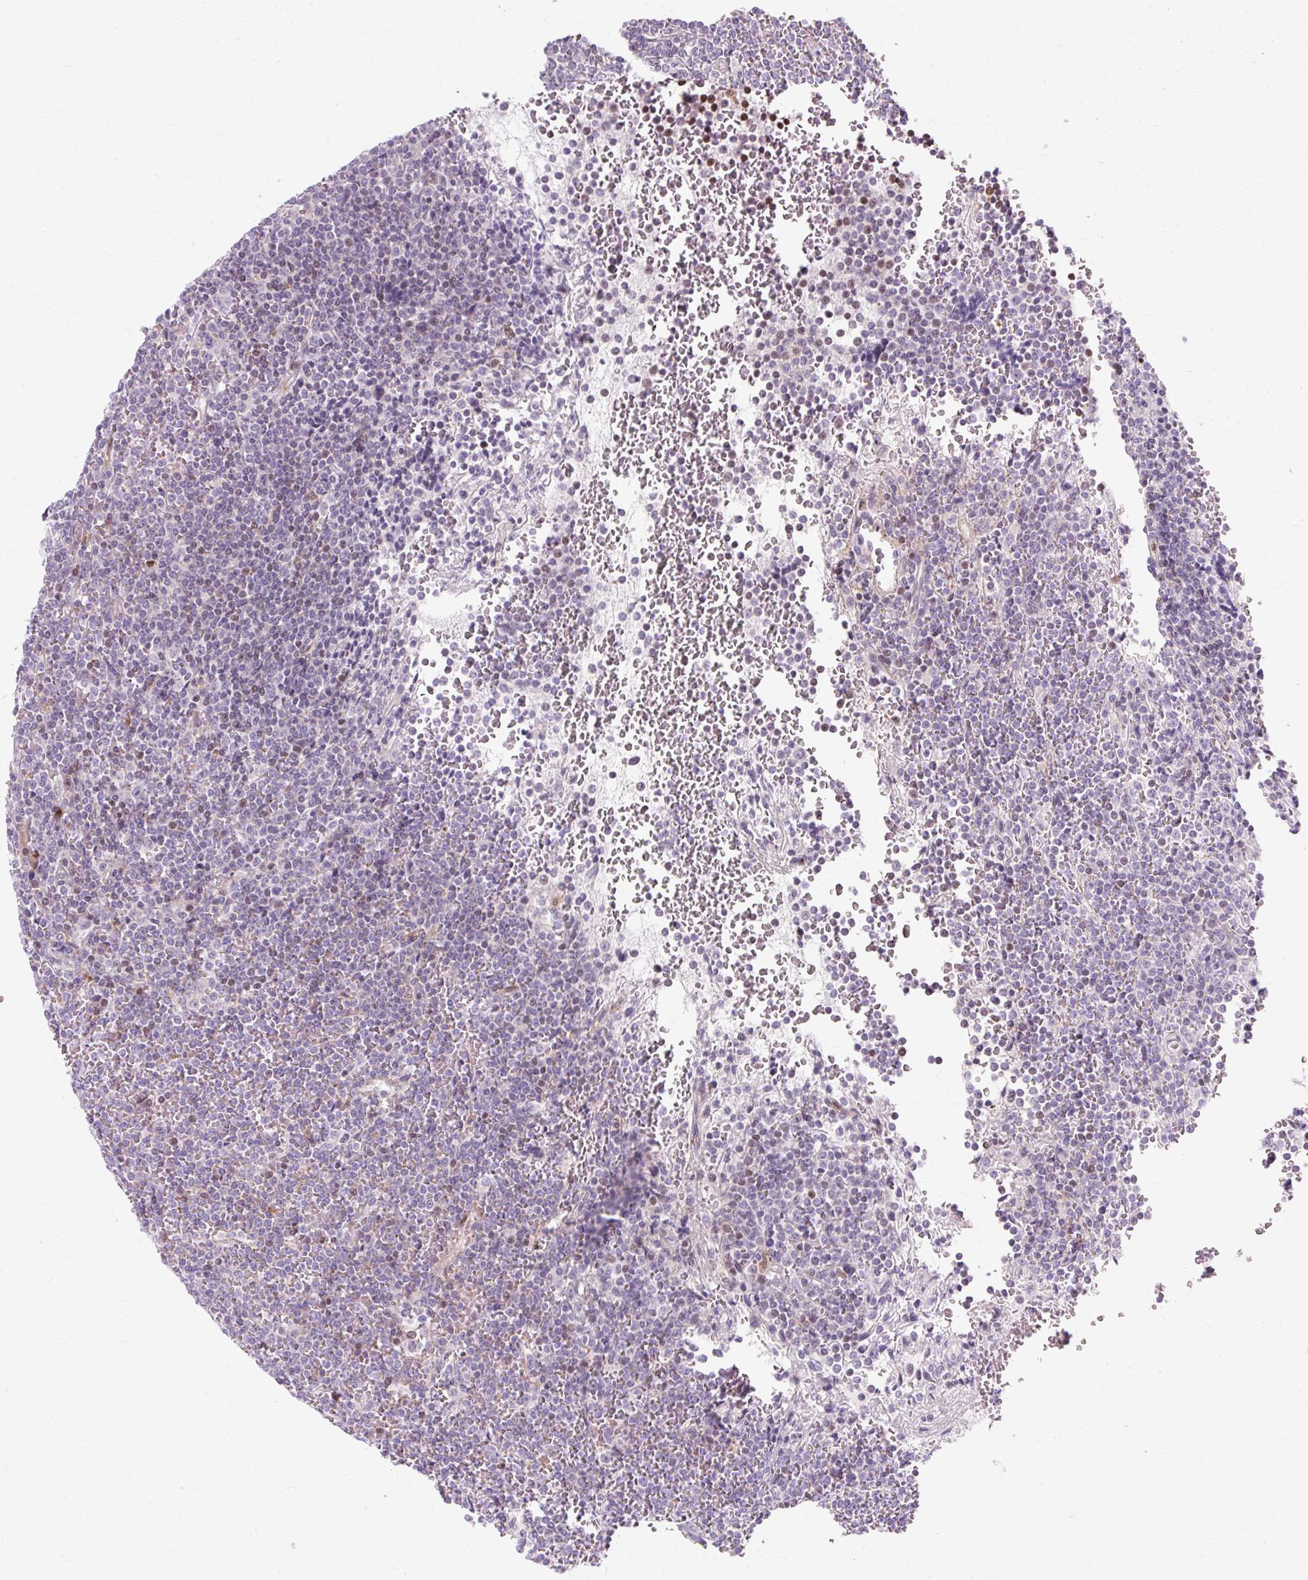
{"staining": {"intensity": "negative", "quantity": "none", "location": "none"}, "tissue": "lymphoma", "cell_type": "Tumor cells", "image_type": "cancer", "snomed": [{"axis": "morphology", "description": "Malignant lymphoma, non-Hodgkin's type, Low grade"}, {"axis": "topography", "description": "Spleen"}], "caption": "Immunohistochemical staining of human low-grade malignant lymphoma, non-Hodgkin's type displays no significant positivity in tumor cells.", "gene": "ZNF35", "patient": {"sex": "female", "age": 19}}